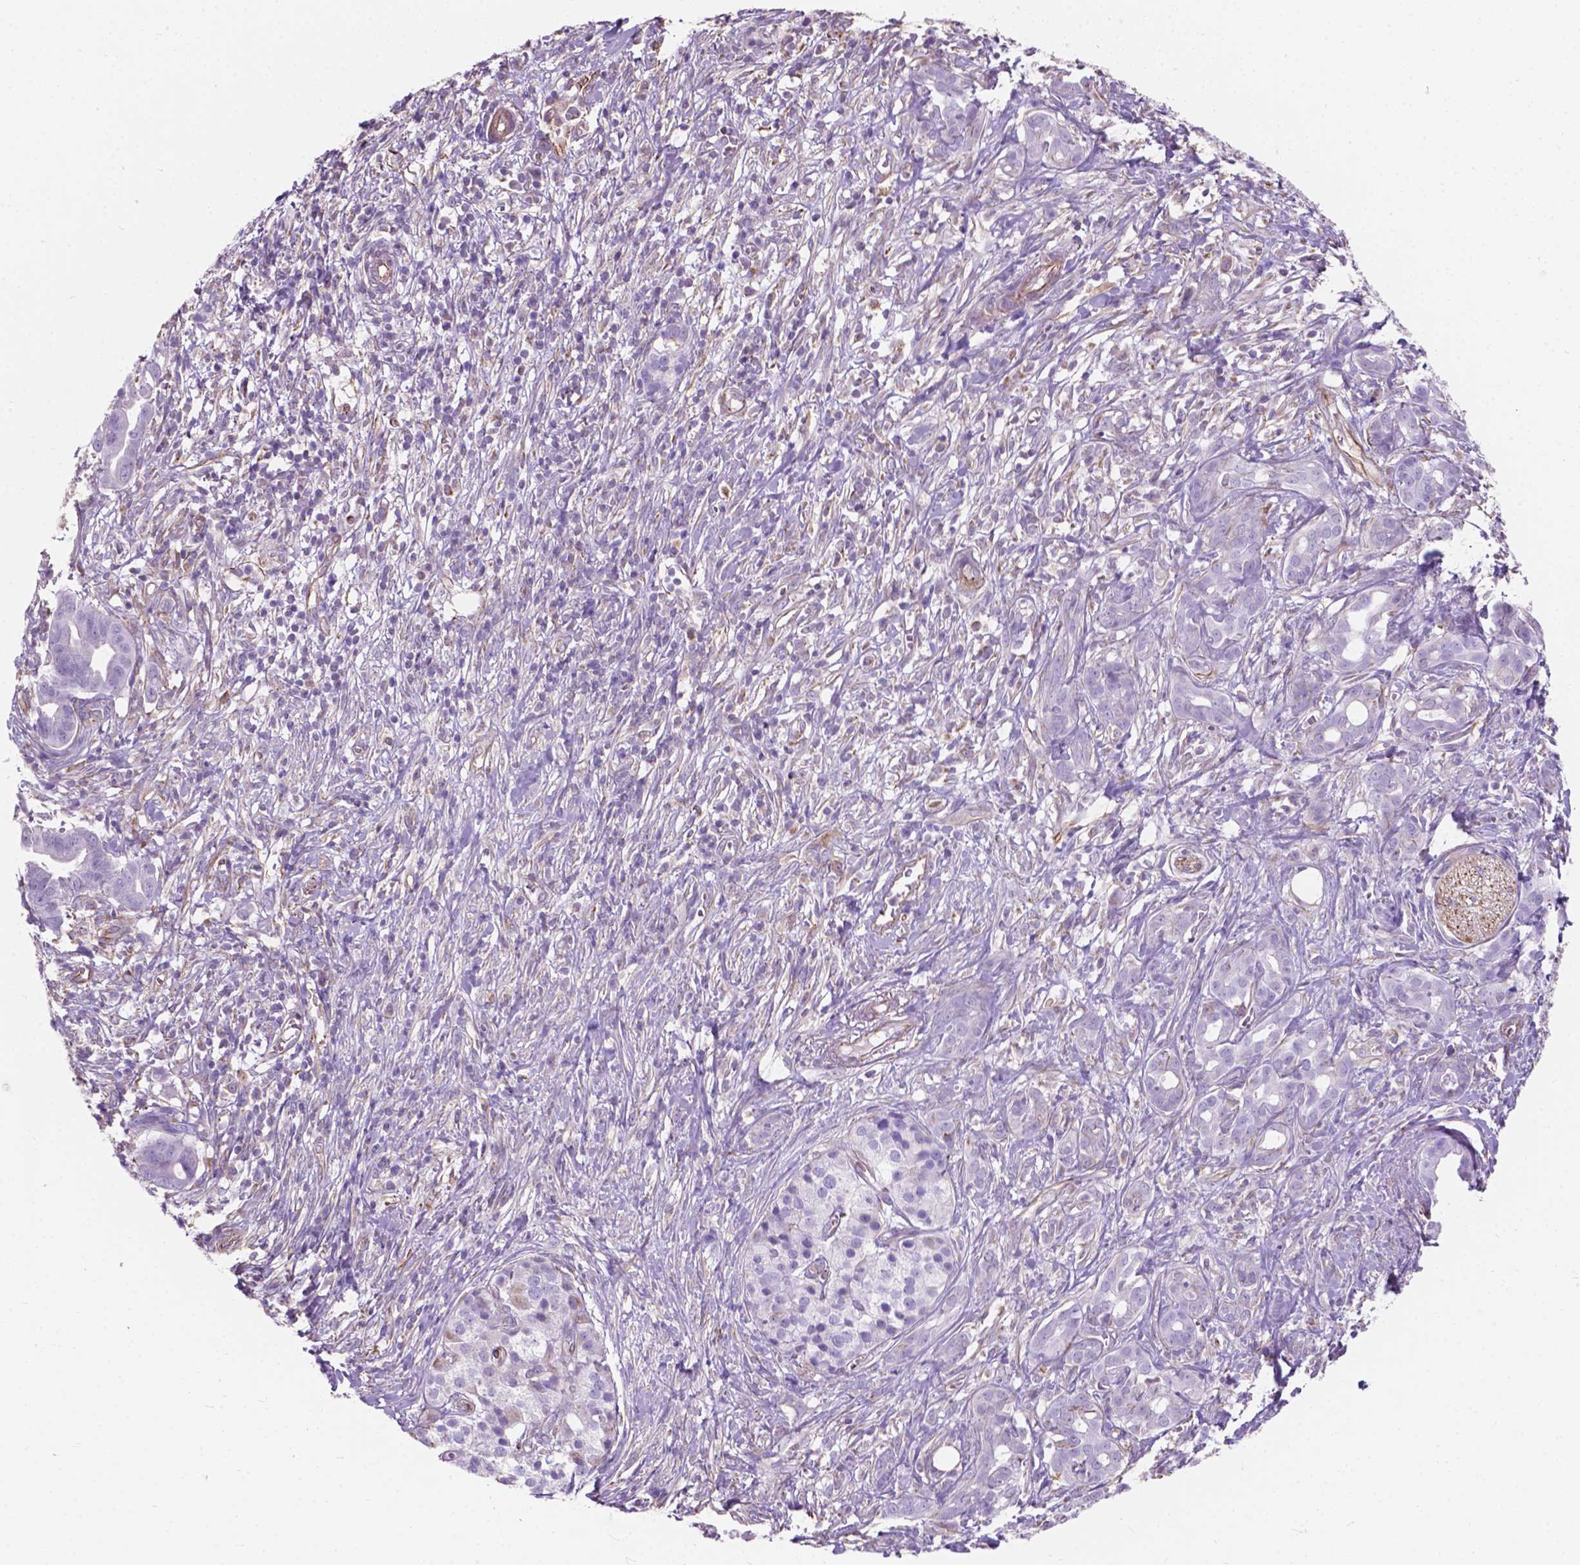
{"staining": {"intensity": "negative", "quantity": "none", "location": "none"}, "tissue": "pancreatic cancer", "cell_type": "Tumor cells", "image_type": "cancer", "snomed": [{"axis": "morphology", "description": "Adenocarcinoma, NOS"}, {"axis": "topography", "description": "Pancreas"}], "caption": "Immunohistochemistry (IHC) of pancreatic cancer (adenocarcinoma) shows no positivity in tumor cells. (Stains: DAB (3,3'-diaminobenzidine) immunohistochemistry with hematoxylin counter stain, Microscopy: brightfield microscopy at high magnification).", "gene": "AMOT", "patient": {"sex": "male", "age": 61}}